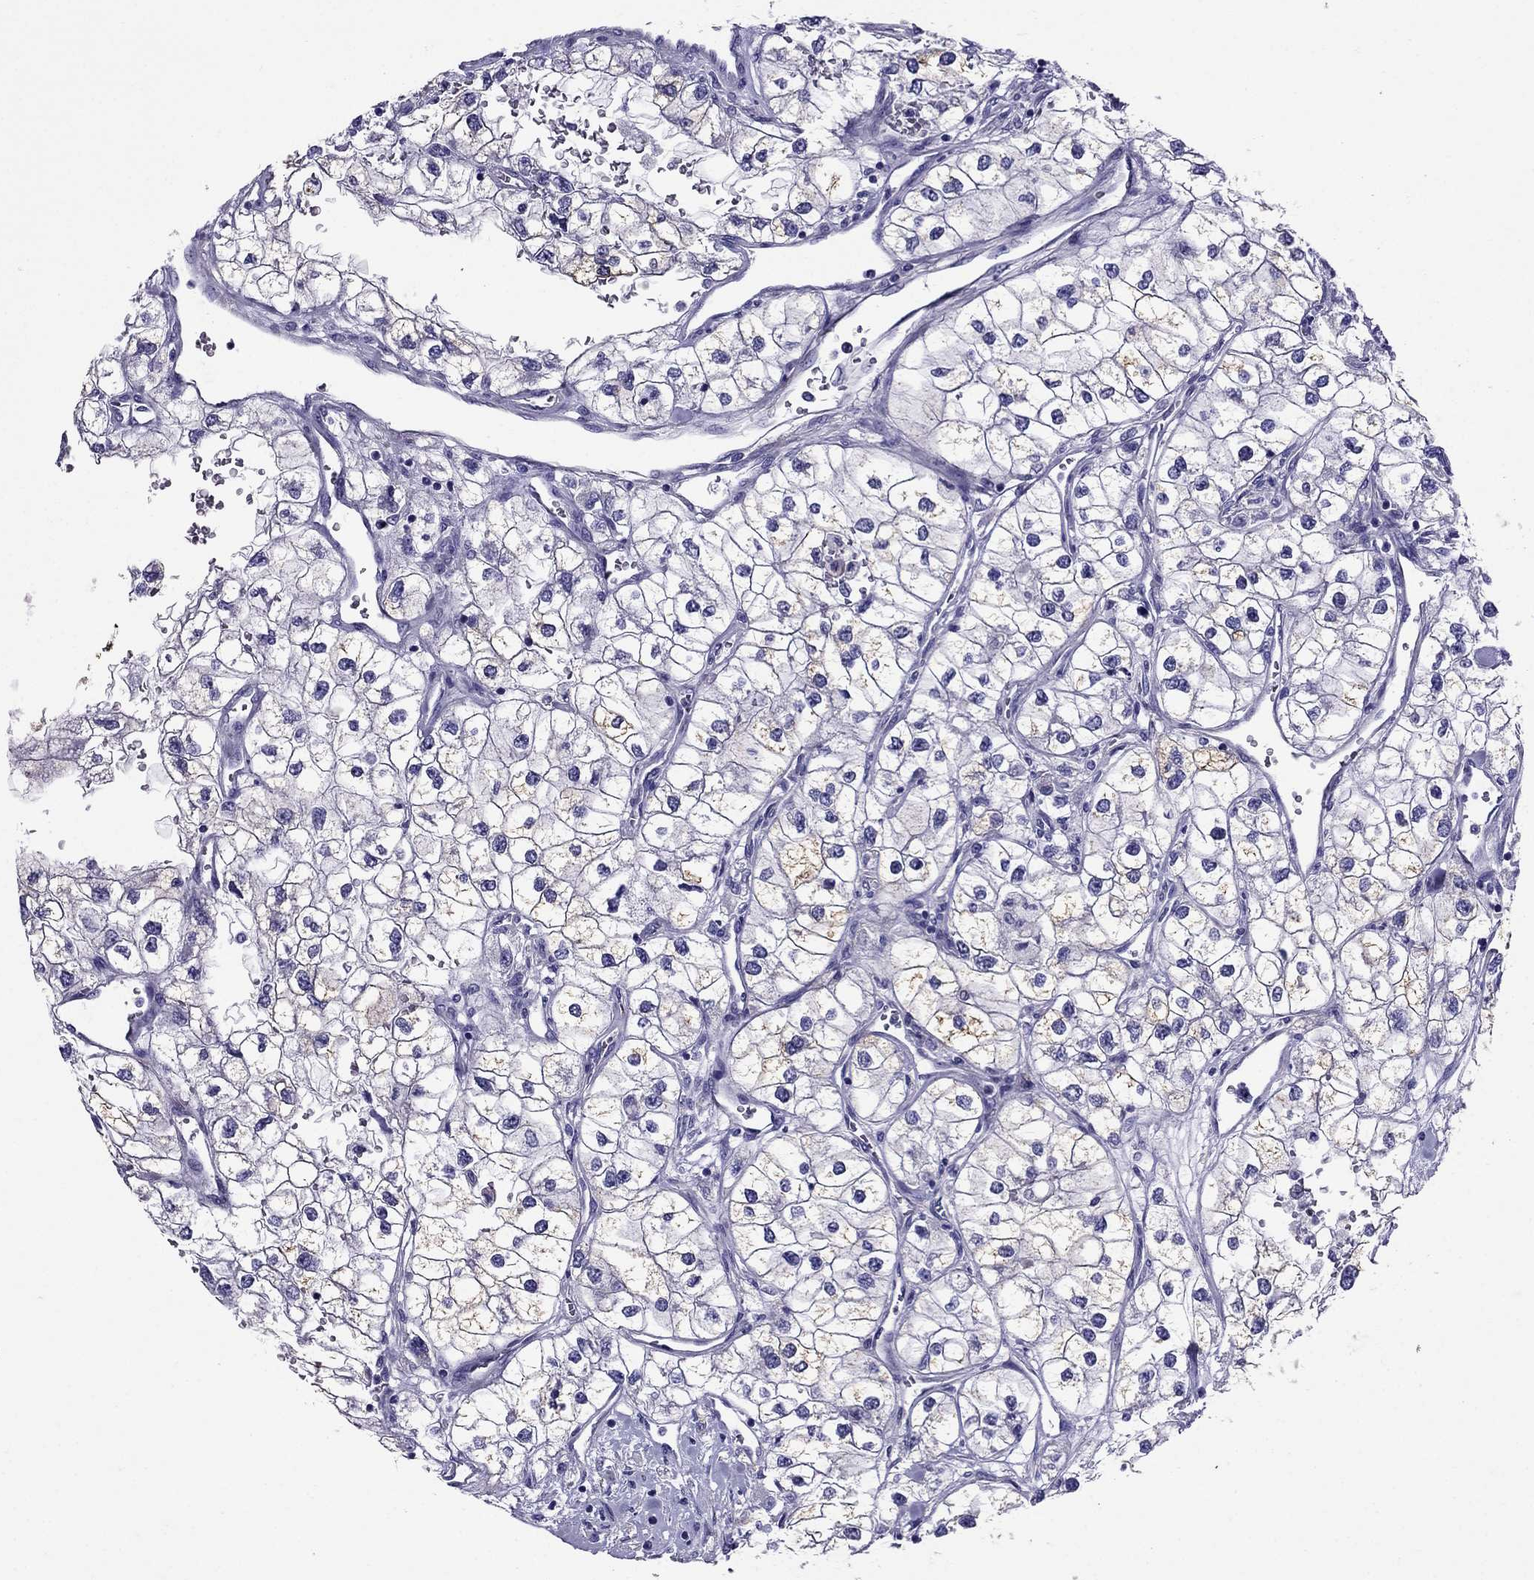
{"staining": {"intensity": "negative", "quantity": "none", "location": "none"}, "tissue": "renal cancer", "cell_type": "Tumor cells", "image_type": "cancer", "snomed": [{"axis": "morphology", "description": "Adenocarcinoma, NOS"}, {"axis": "topography", "description": "Kidney"}], "caption": "Micrograph shows no protein positivity in tumor cells of adenocarcinoma (renal) tissue.", "gene": "GPR50", "patient": {"sex": "male", "age": 59}}